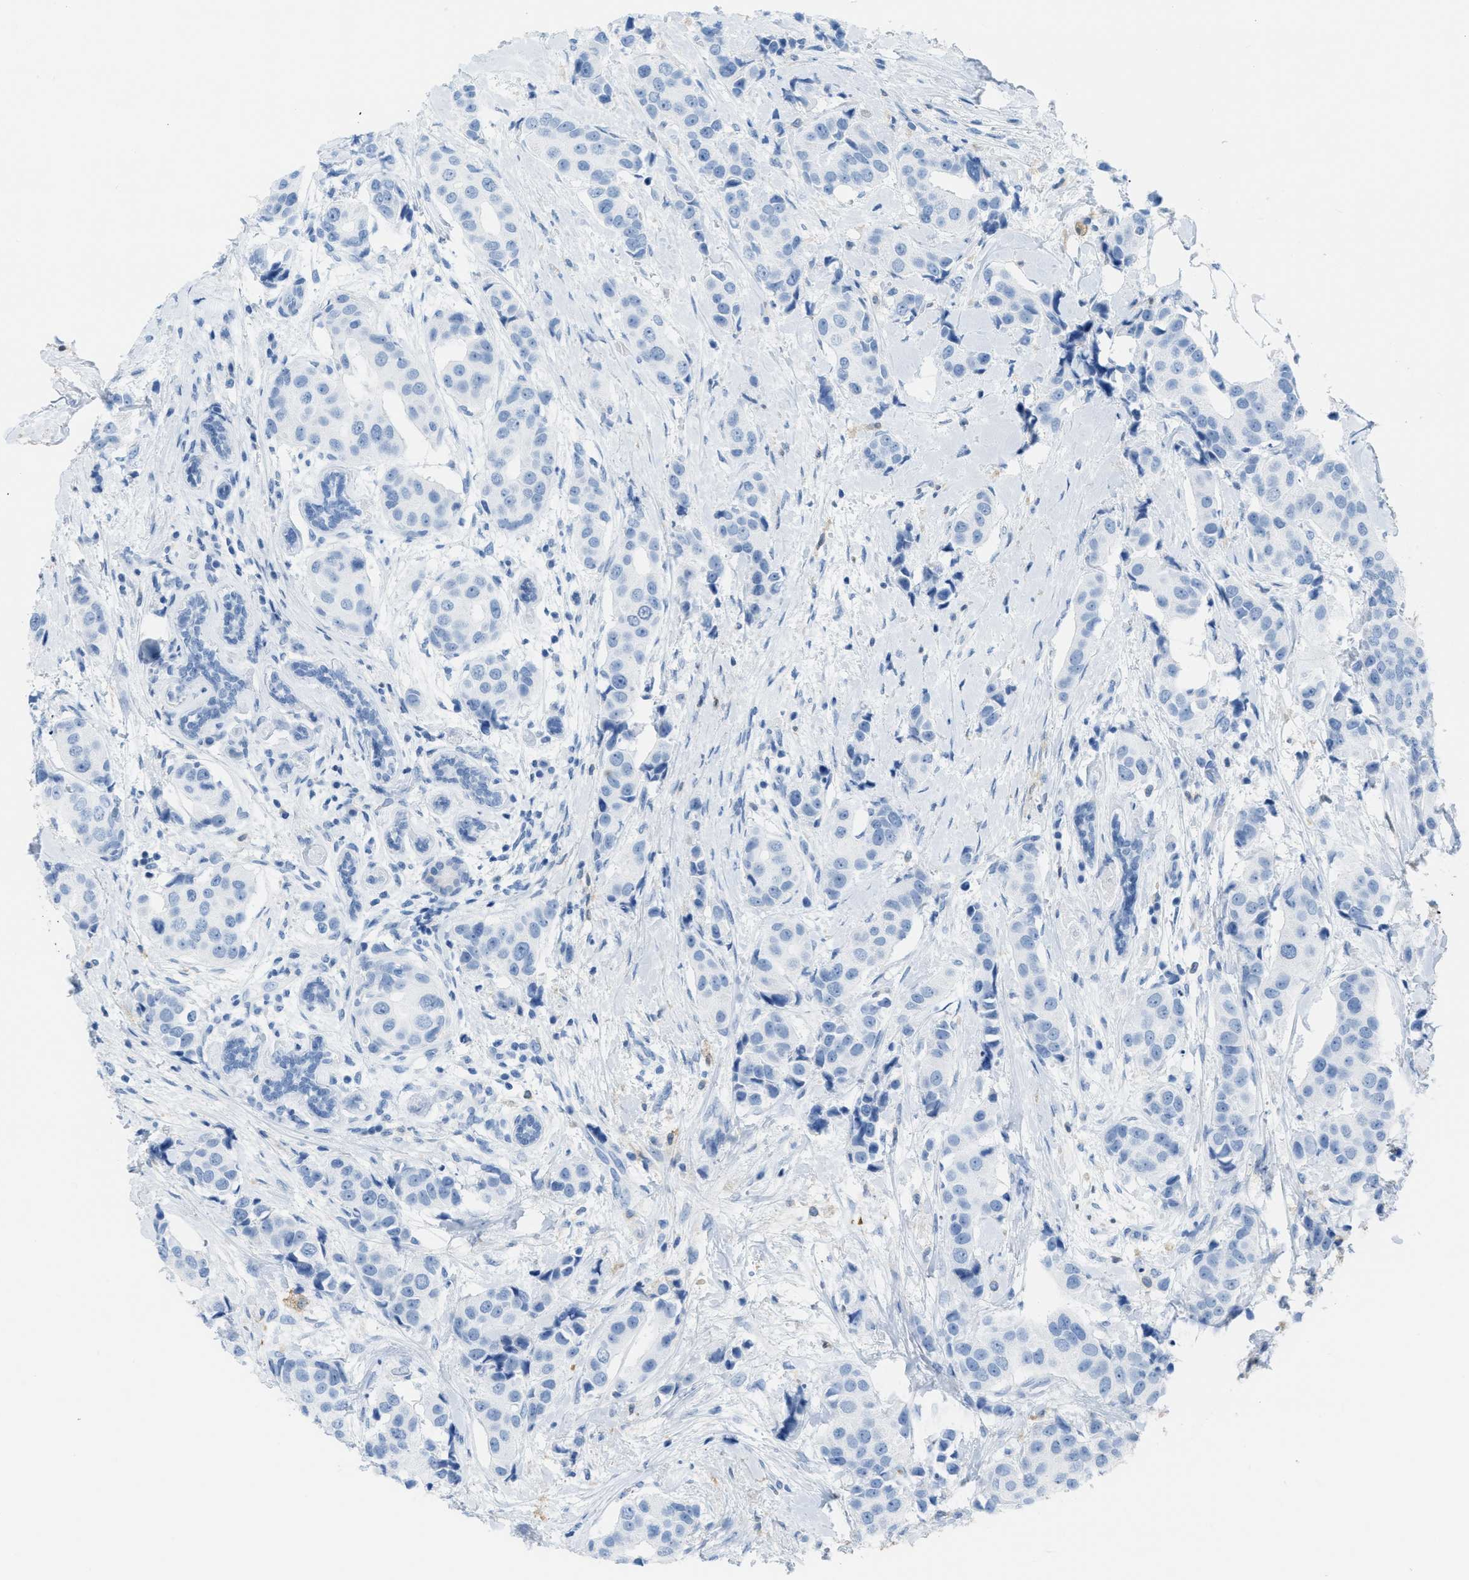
{"staining": {"intensity": "negative", "quantity": "none", "location": "none"}, "tissue": "breast cancer", "cell_type": "Tumor cells", "image_type": "cancer", "snomed": [{"axis": "morphology", "description": "Normal tissue, NOS"}, {"axis": "morphology", "description": "Duct carcinoma"}, {"axis": "topography", "description": "Breast"}], "caption": "A photomicrograph of breast cancer (infiltrating ductal carcinoma) stained for a protein exhibits no brown staining in tumor cells.", "gene": "ASGR1", "patient": {"sex": "female", "age": 39}}